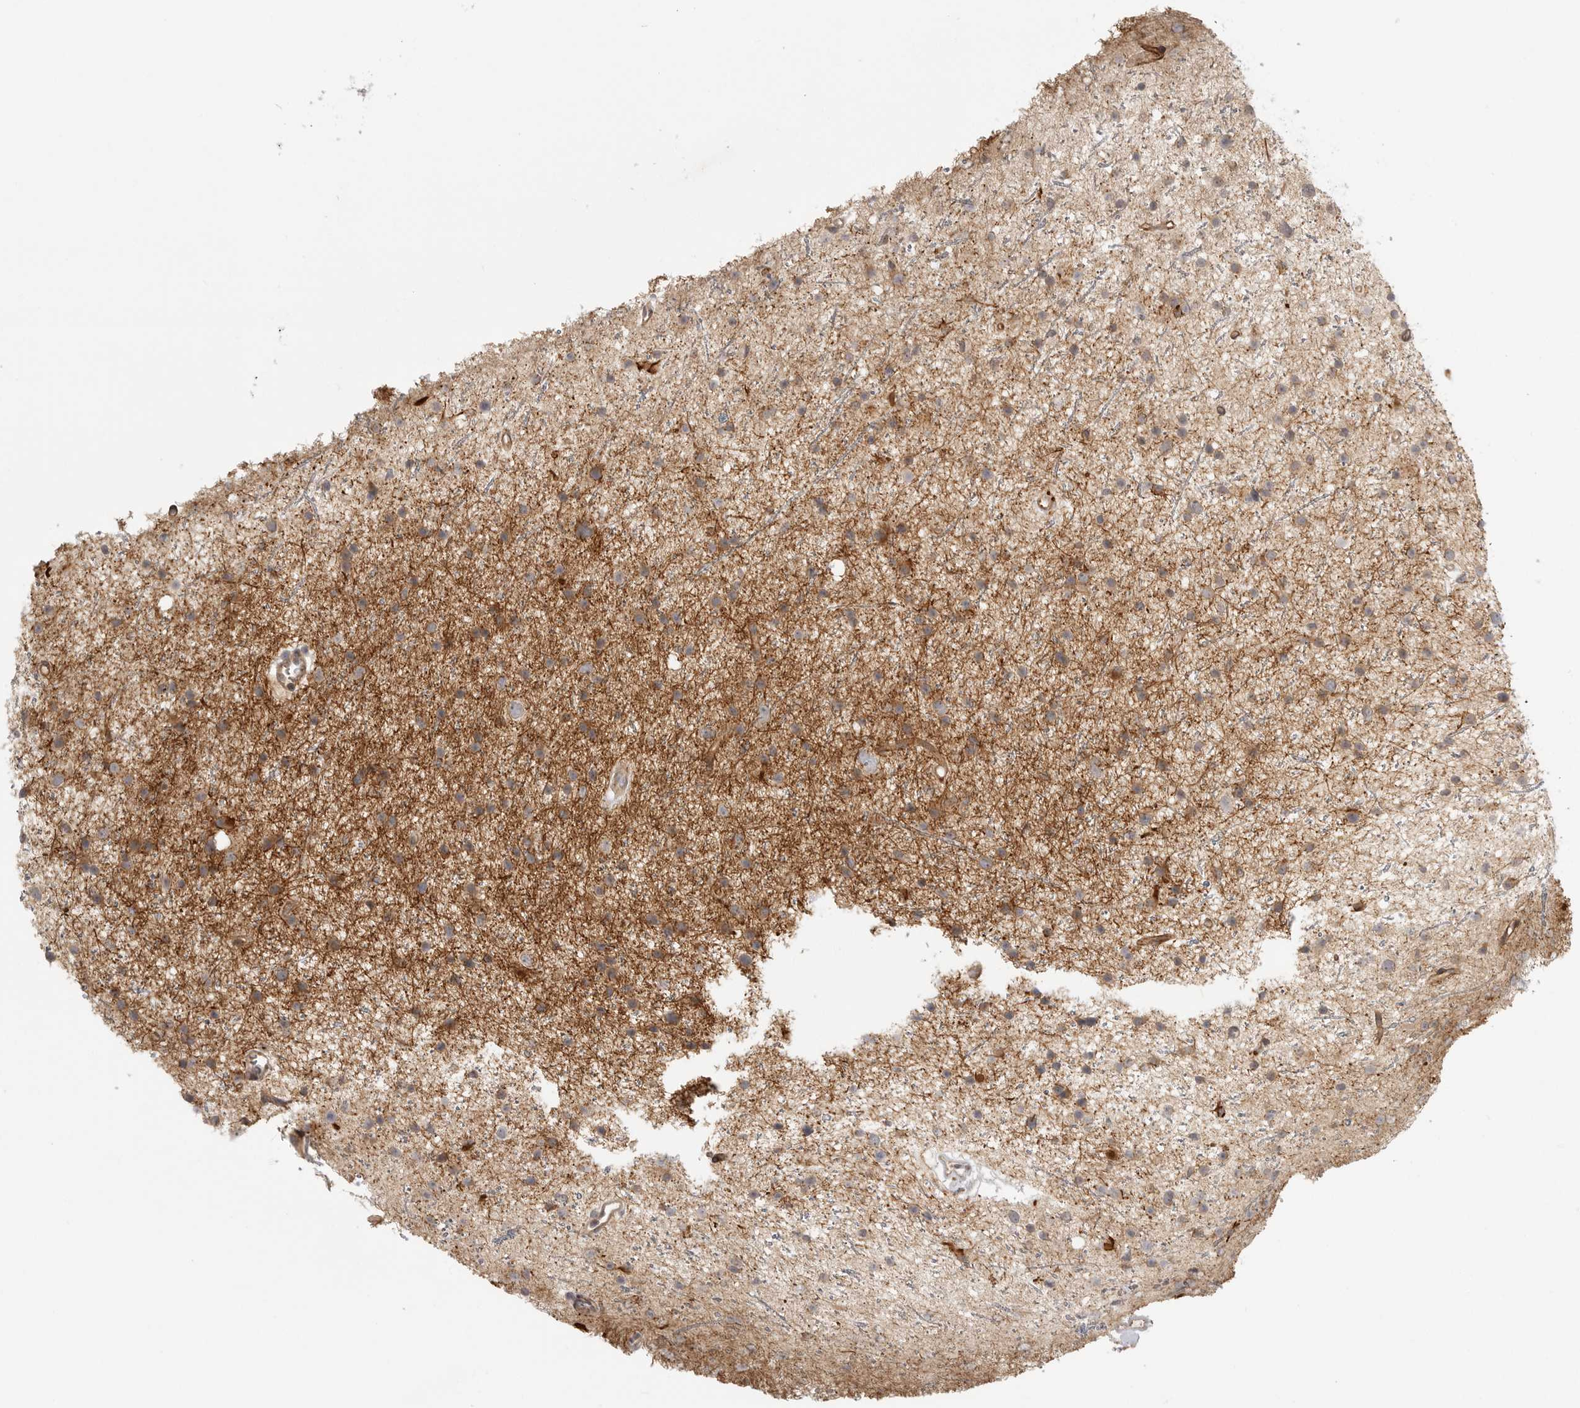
{"staining": {"intensity": "moderate", "quantity": ">75%", "location": "cytoplasmic/membranous"}, "tissue": "glioma", "cell_type": "Tumor cells", "image_type": "cancer", "snomed": [{"axis": "morphology", "description": "Glioma, malignant, Low grade"}, {"axis": "topography", "description": "Cerebral cortex"}], "caption": "Malignant glioma (low-grade) was stained to show a protein in brown. There is medium levels of moderate cytoplasmic/membranous positivity in about >75% of tumor cells.", "gene": "CCPG1", "patient": {"sex": "female", "age": 39}}